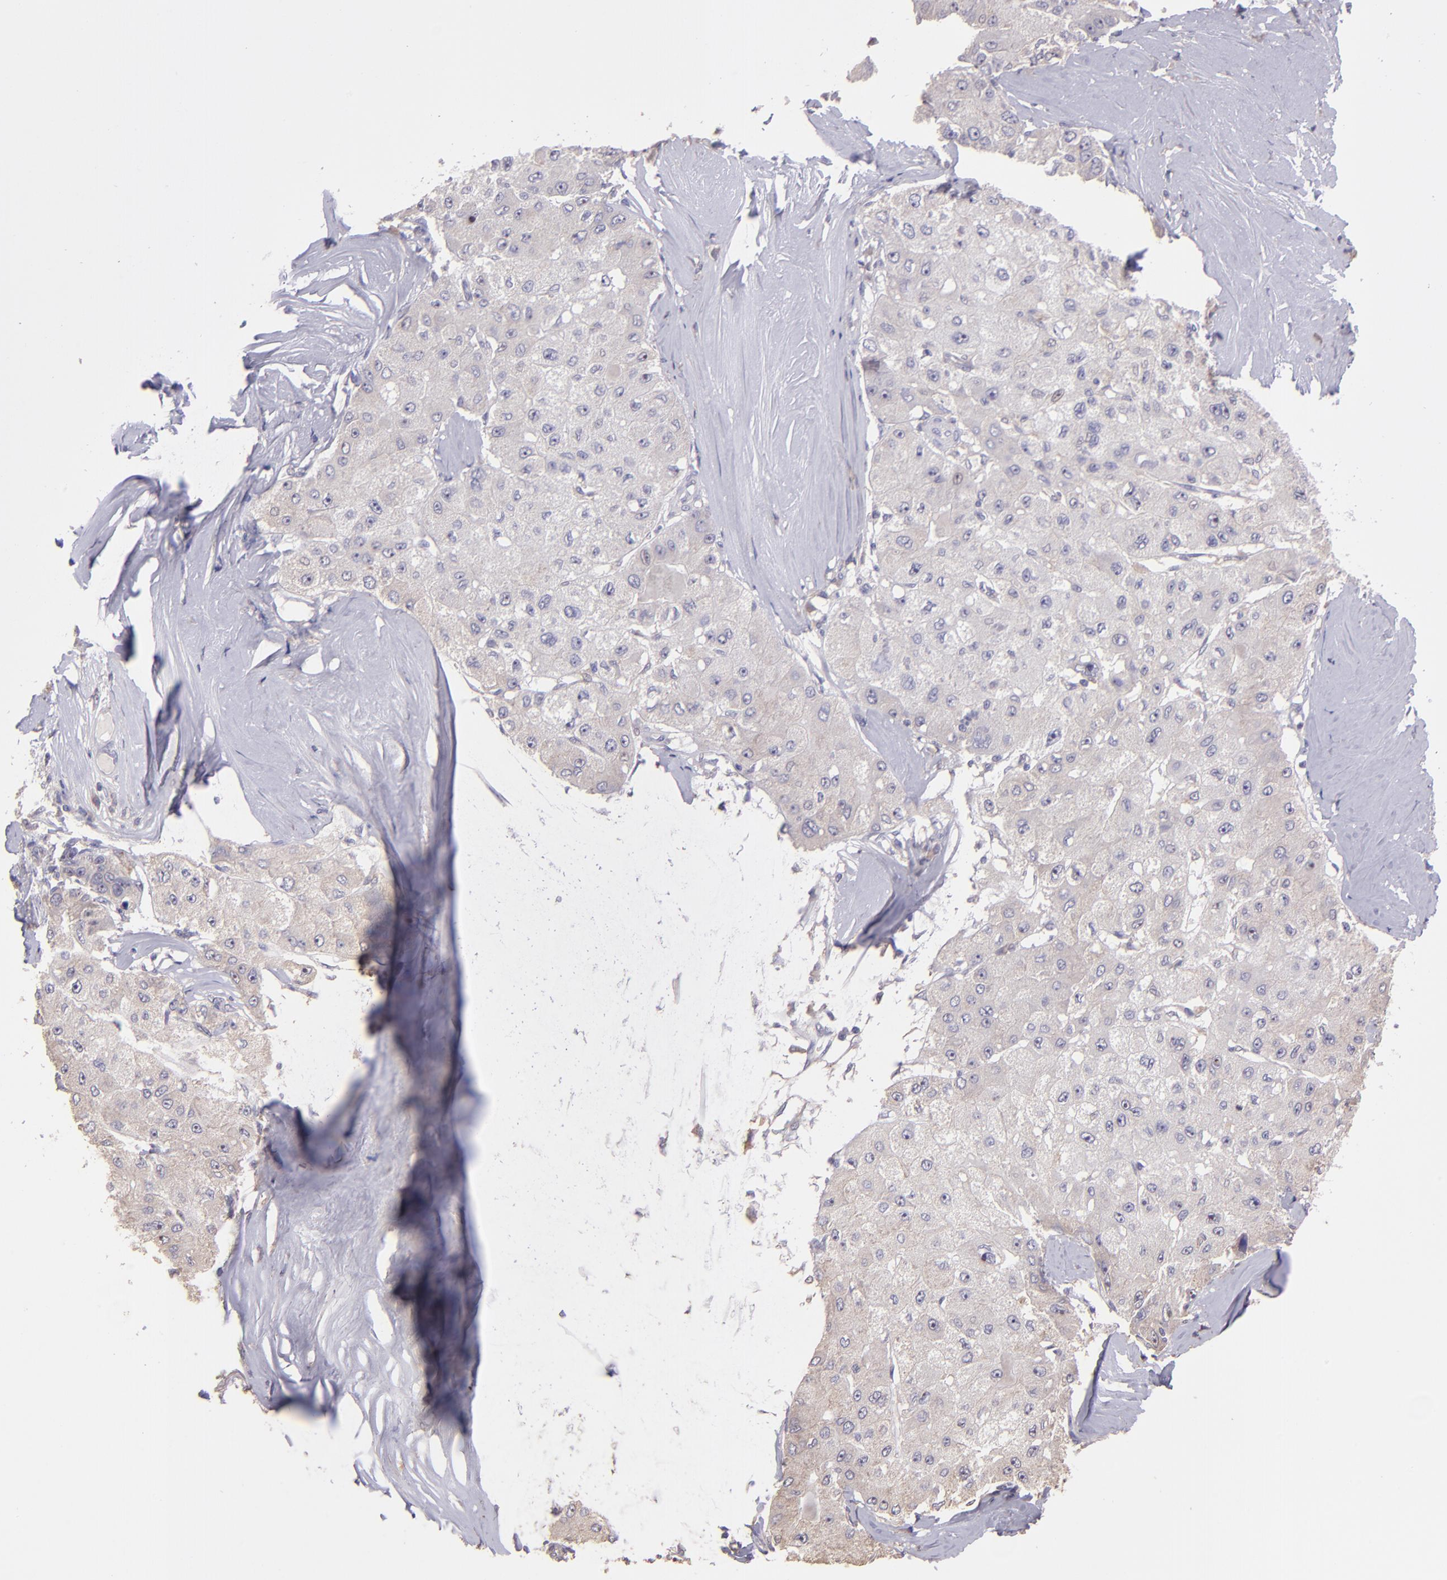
{"staining": {"intensity": "negative", "quantity": "none", "location": "none"}, "tissue": "liver cancer", "cell_type": "Tumor cells", "image_type": "cancer", "snomed": [{"axis": "morphology", "description": "Carcinoma, Hepatocellular, NOS"}, {"axis": "topography", "description": "Liver"}], "caption": "The histopathology image exhibits no staining of tumor cells in liver cancer. (Brightfield microscopy of DAB immunohistochemistry at high magnification).", "gene": "PAPPA", "patient": {"sex": "male", "age": 80}}